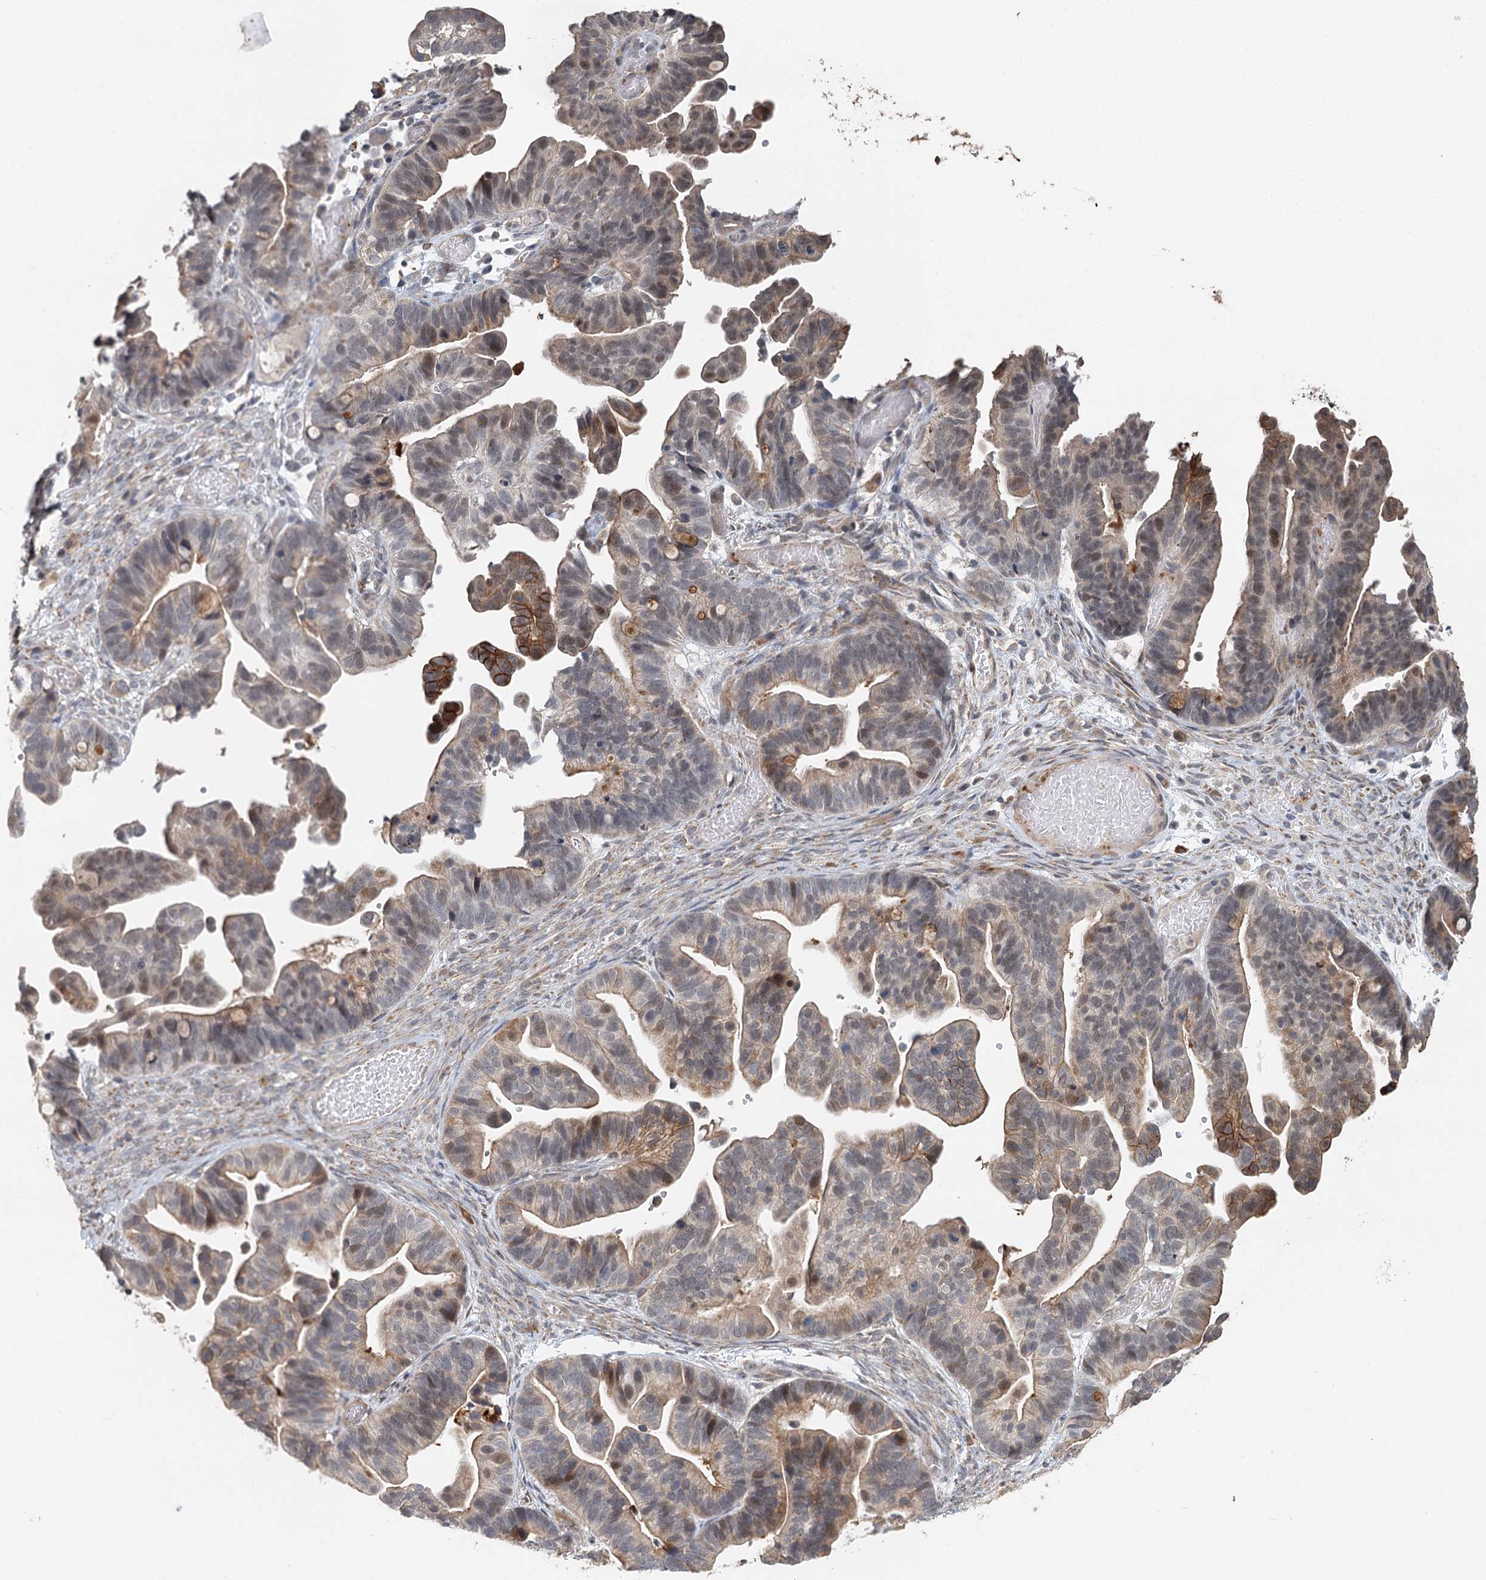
{"staining": {"intensity": "moderate", "quantity": "25%-75%", "location": "cytoplasmic/membranous"}, "tissue": "ovarian cancer", "cell_type": "Tumor cells", "image_type": "cancer", "snomed": [{"axis": "morphology", "description": "Cystadenocarcinoma, serous, NOS"}, {"axis": "topography", "description": "Ovary"}], "caption": "Tumor cells display medium levels of moderate cytoplasmic/membranous staining in about 25%-75% of cells in human ovarian serous cystadenocarcinoma.", "gene": "RNF111", "patient": {"sex": "female", "age": 56}}